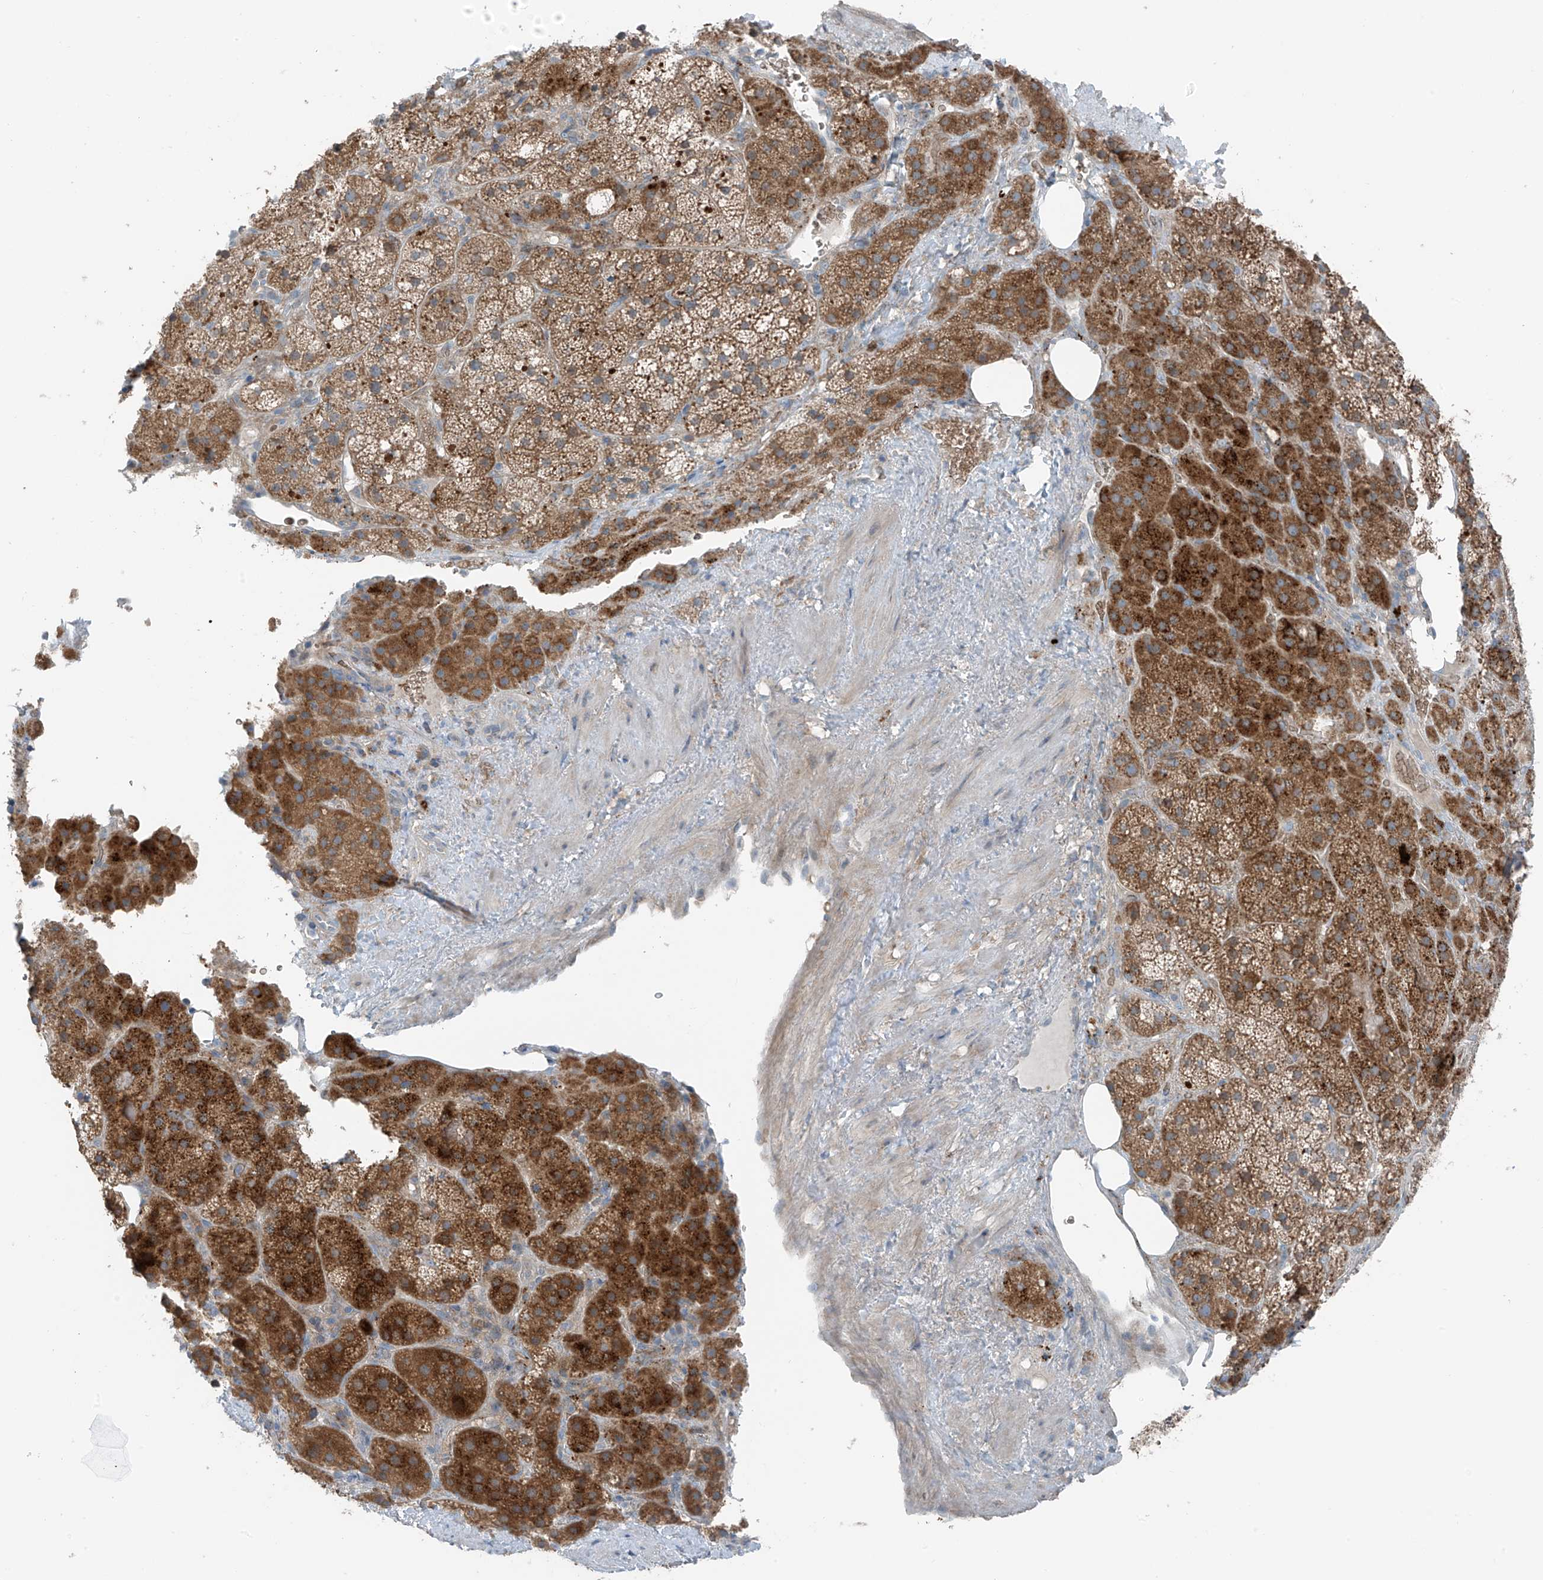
{"staining": {"intensity": "strong", "quantity": ">75%", "location": "cytoplasmic/membranous"}, "tissue": "adrenal gland", "cell_type": "Glandular cells", "image_type": "normal", "snomed": [{"axis": "morphology", "description": "Normal tissue, NOS"}, {"axis": "topography", "description": "Adrenal gland"}], "caption": "Human adrenal gland stained with a brown dye demonstrates strong cytoplasmic/membranous positive expression in about >75% of glandular cells.", "gene": "SLC12A6", "patient": {"sex": "female", "age": 59}}